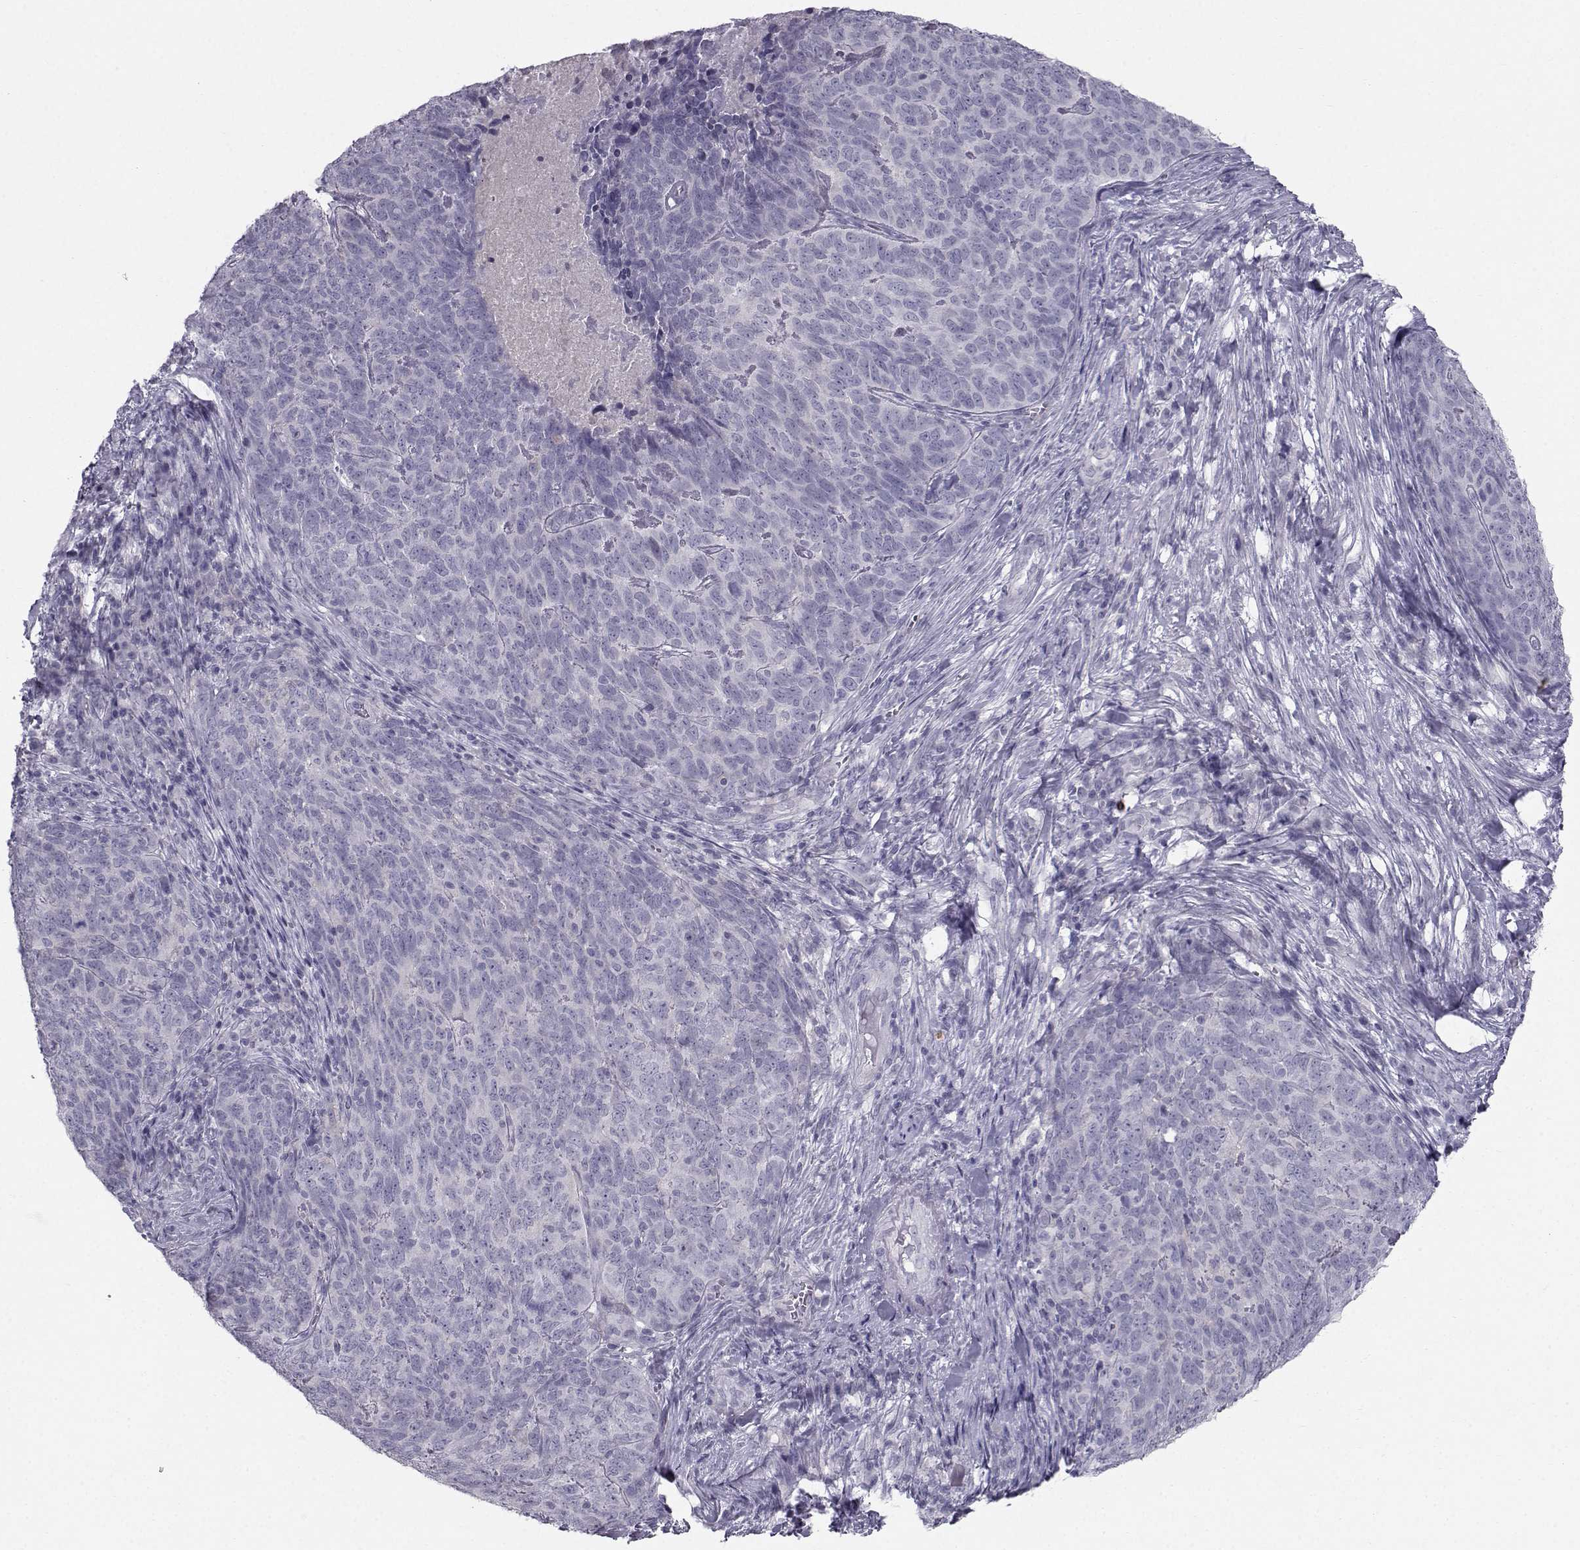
{"staining": {"intensity": "negative", "quantity": "none", "location": "none"}, "tissue": "skin cancer", "cell_type": "Tumor cells", "image_type": "cancer", "snomed": [{"axis": "morphology", "description": "Squamous cell carcinoma, NOS"}, {"axis": "topography", "description": "Skin"}, {"axis": "topography", "description": "Anal"}], "caption": "This image is of skin cancer stained with IHC to label a protein in brown with the nuclei are counter-stained blue. There is no positivity in tumor cells.", "gene": "SPDYE4", "patient": {"sex": "female", "age": 51}}